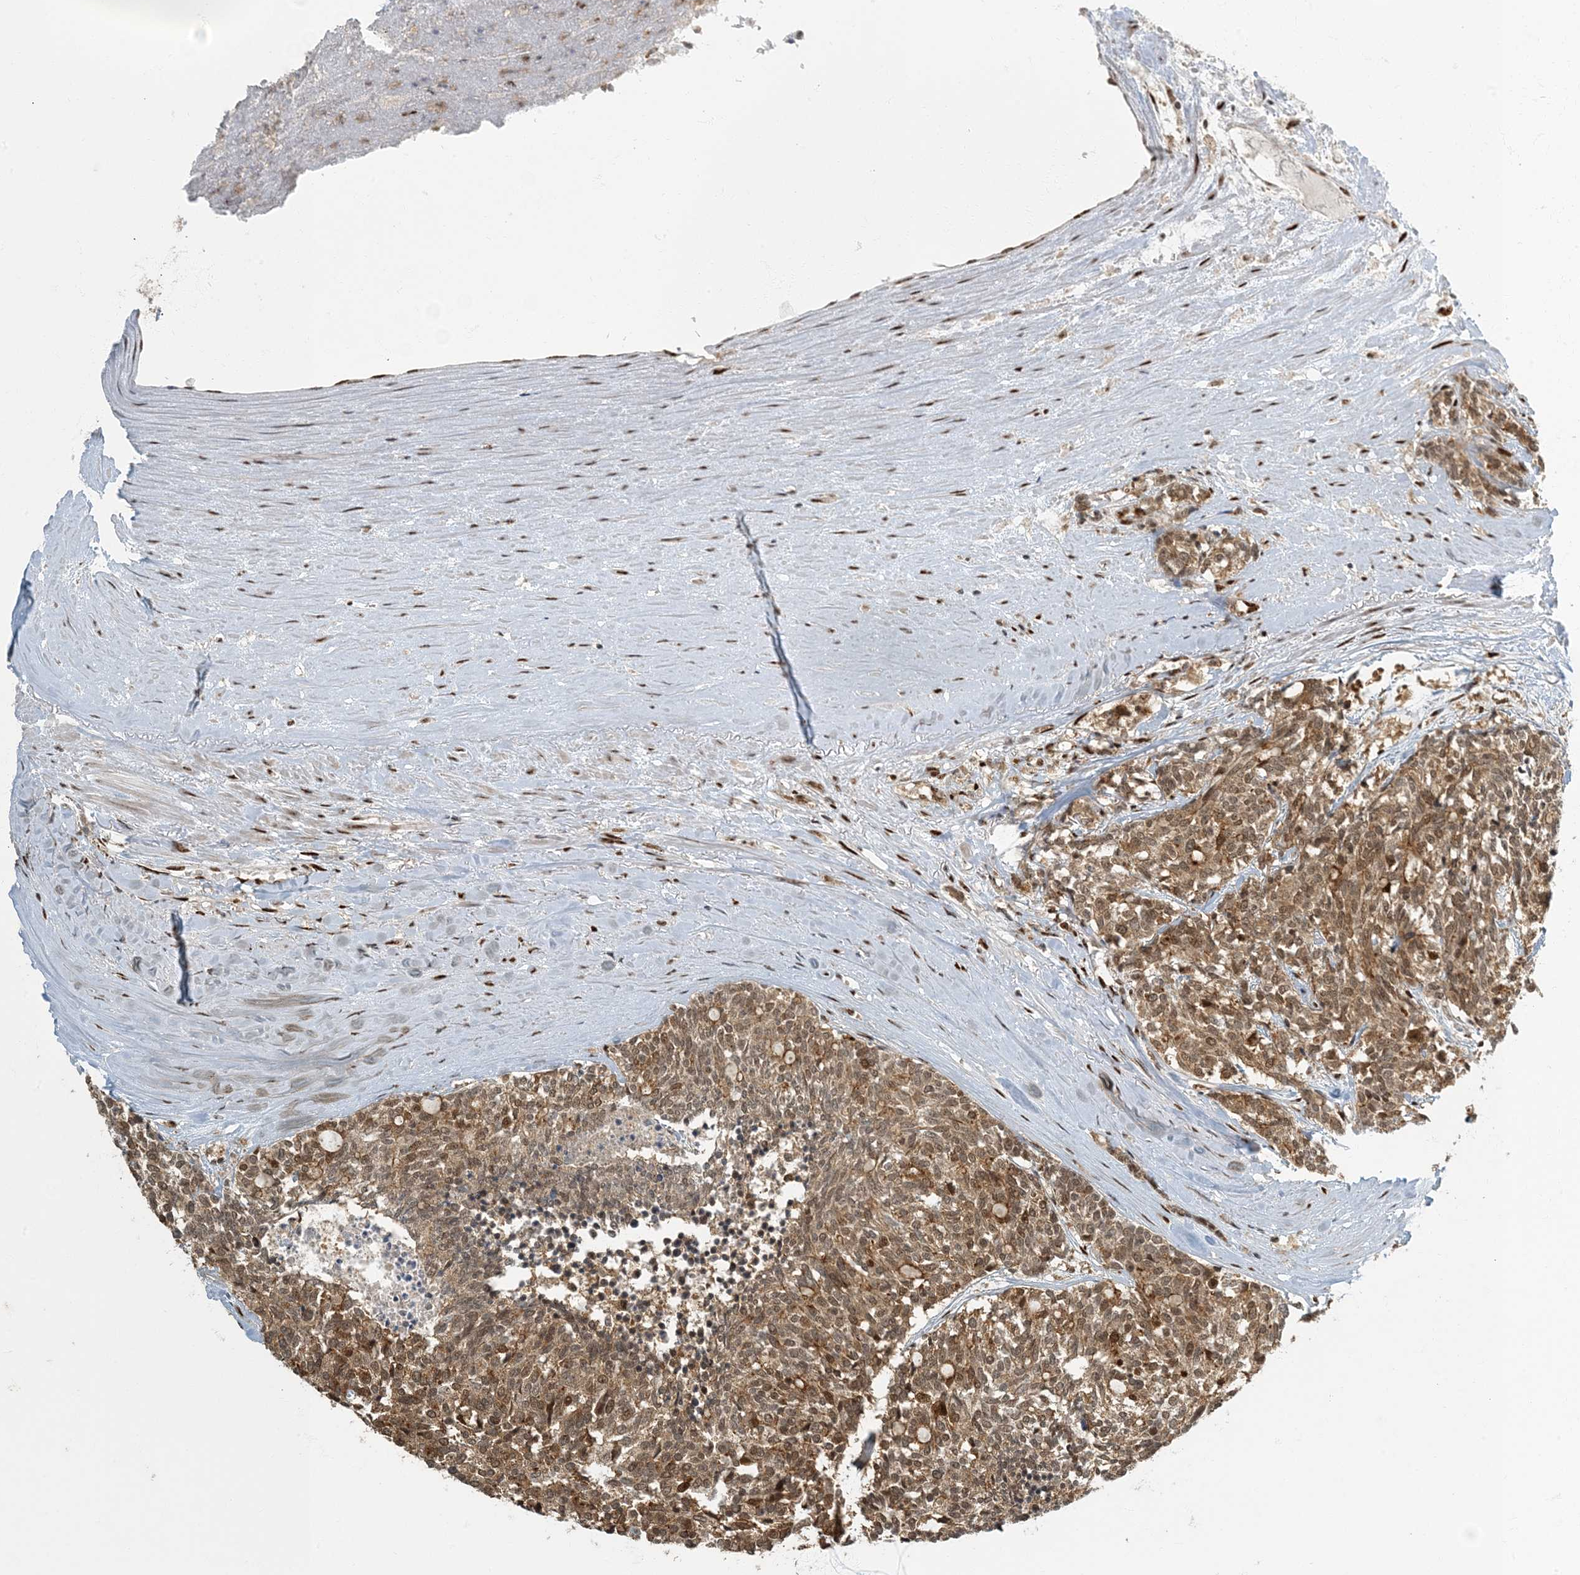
{"staining": {"intensity": "moderate", "quantity": ">75%", "location": "cytoplasmic/membranous,nuclear"}, "tissue": "carcinoid", "cell_type": "Tumor cells", "image_type": "cancer", "snomed": [{"axis": "morphology", "description": "Carcinoid, malignant, NOS"}, {"axis": "topography", "description": "Pancreas"}], "caption": "Carcinoid stained for a protein exhibits moderate cytoplasmic/membranous and nuclear positivity in tumor cells.", "gene": "MBD1", "patient": {"sex": "female", "age": 54}}